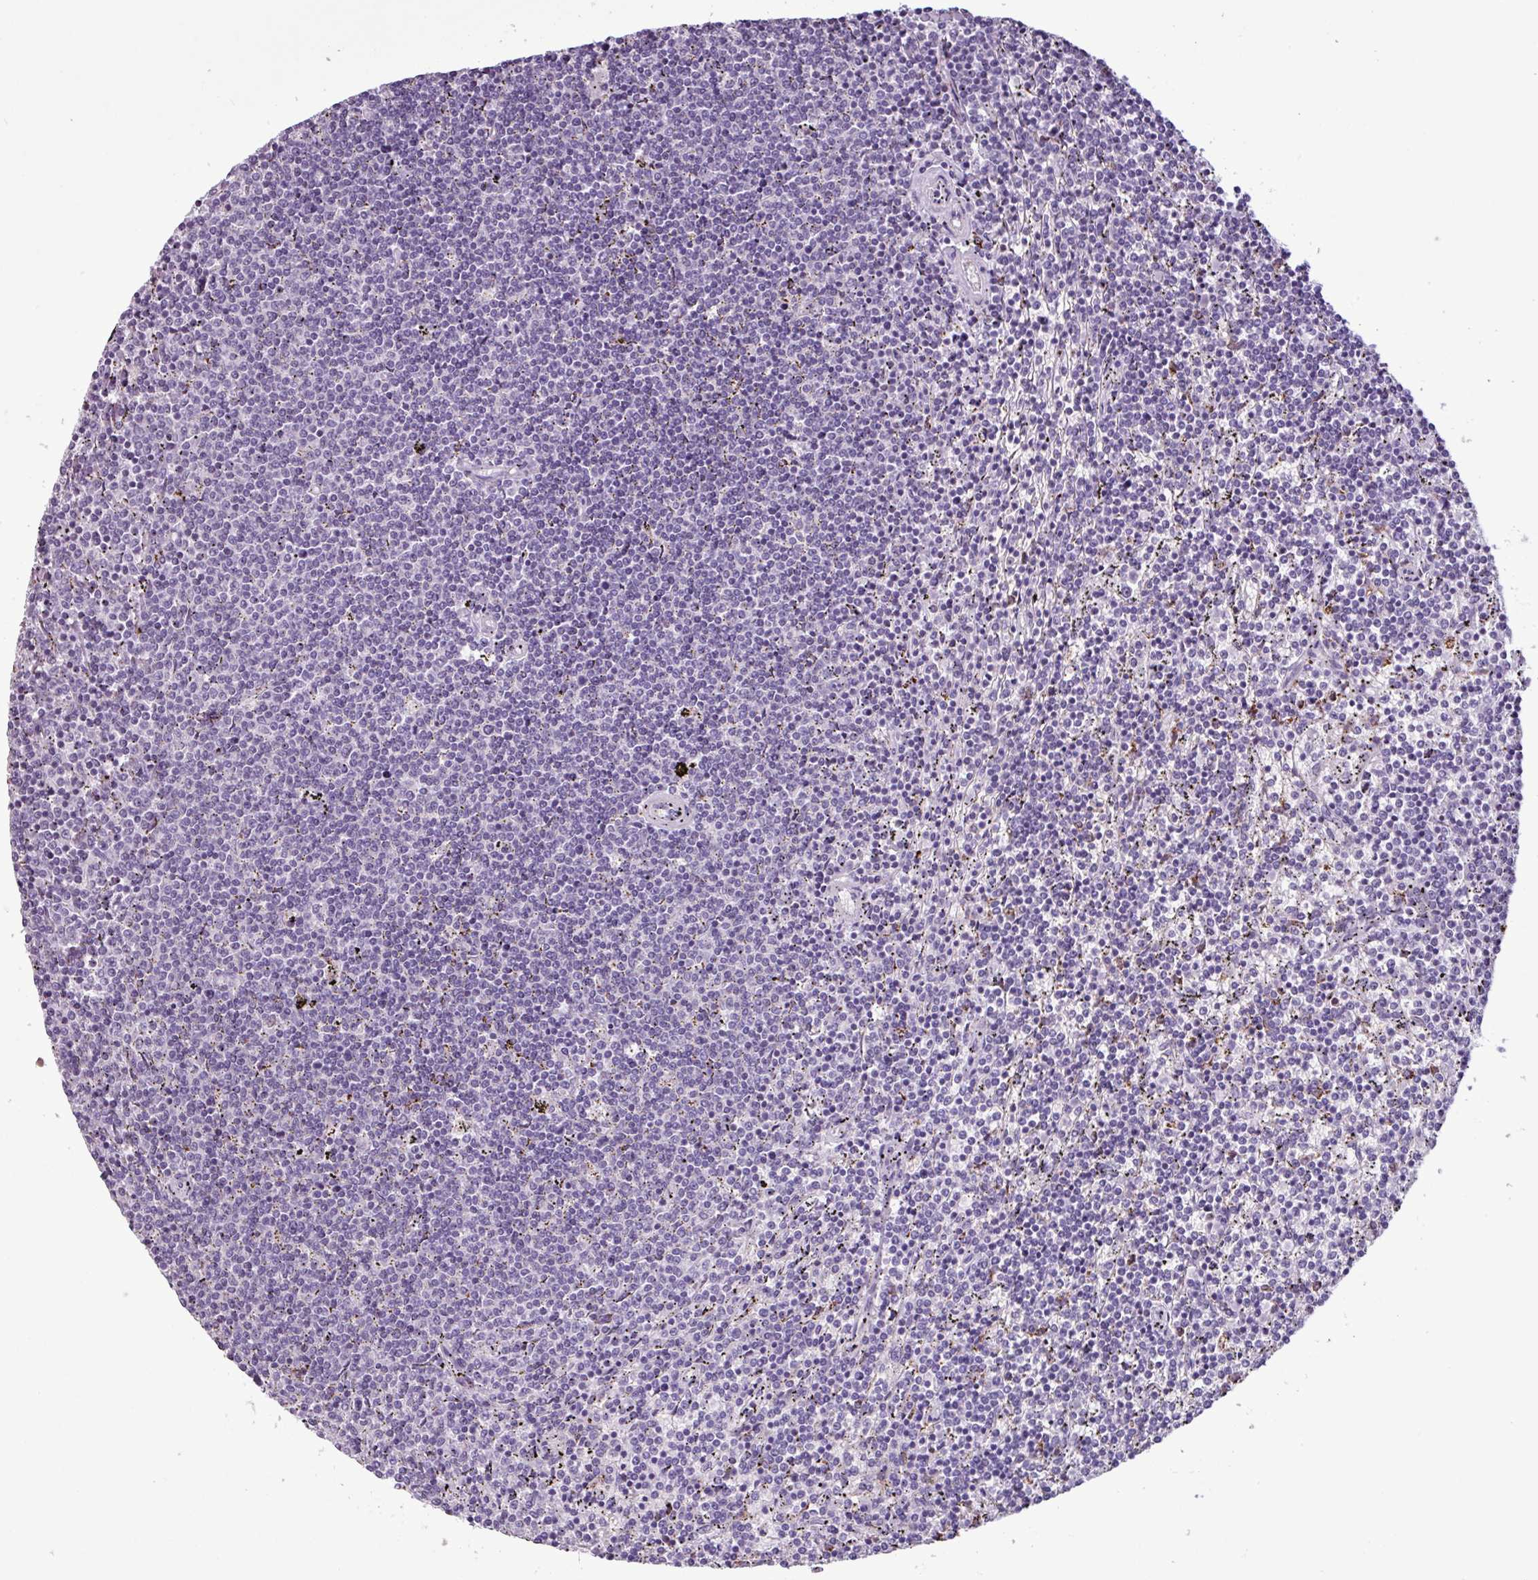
{"staining": {"intensity": "negative", "quantity": "none", "location": "none"}, "tissue": "lymphoma", "cell_type": "Tumor cells", "image_type": "cancer", "snomed": [{"axis": "morphology", "description": "Malignant lymphoma, non-Hodgkin's type, Low grade"}, {"axis": "topography", "description": "Spleen"}], "caption": "IHC histopathology image of neoplastic tissue: human lymphoma stained with DAB shows no significant protein positivity in tumor cells.", "gene": "ZNF667", "patient": {"sex": "female", "age": 50}}